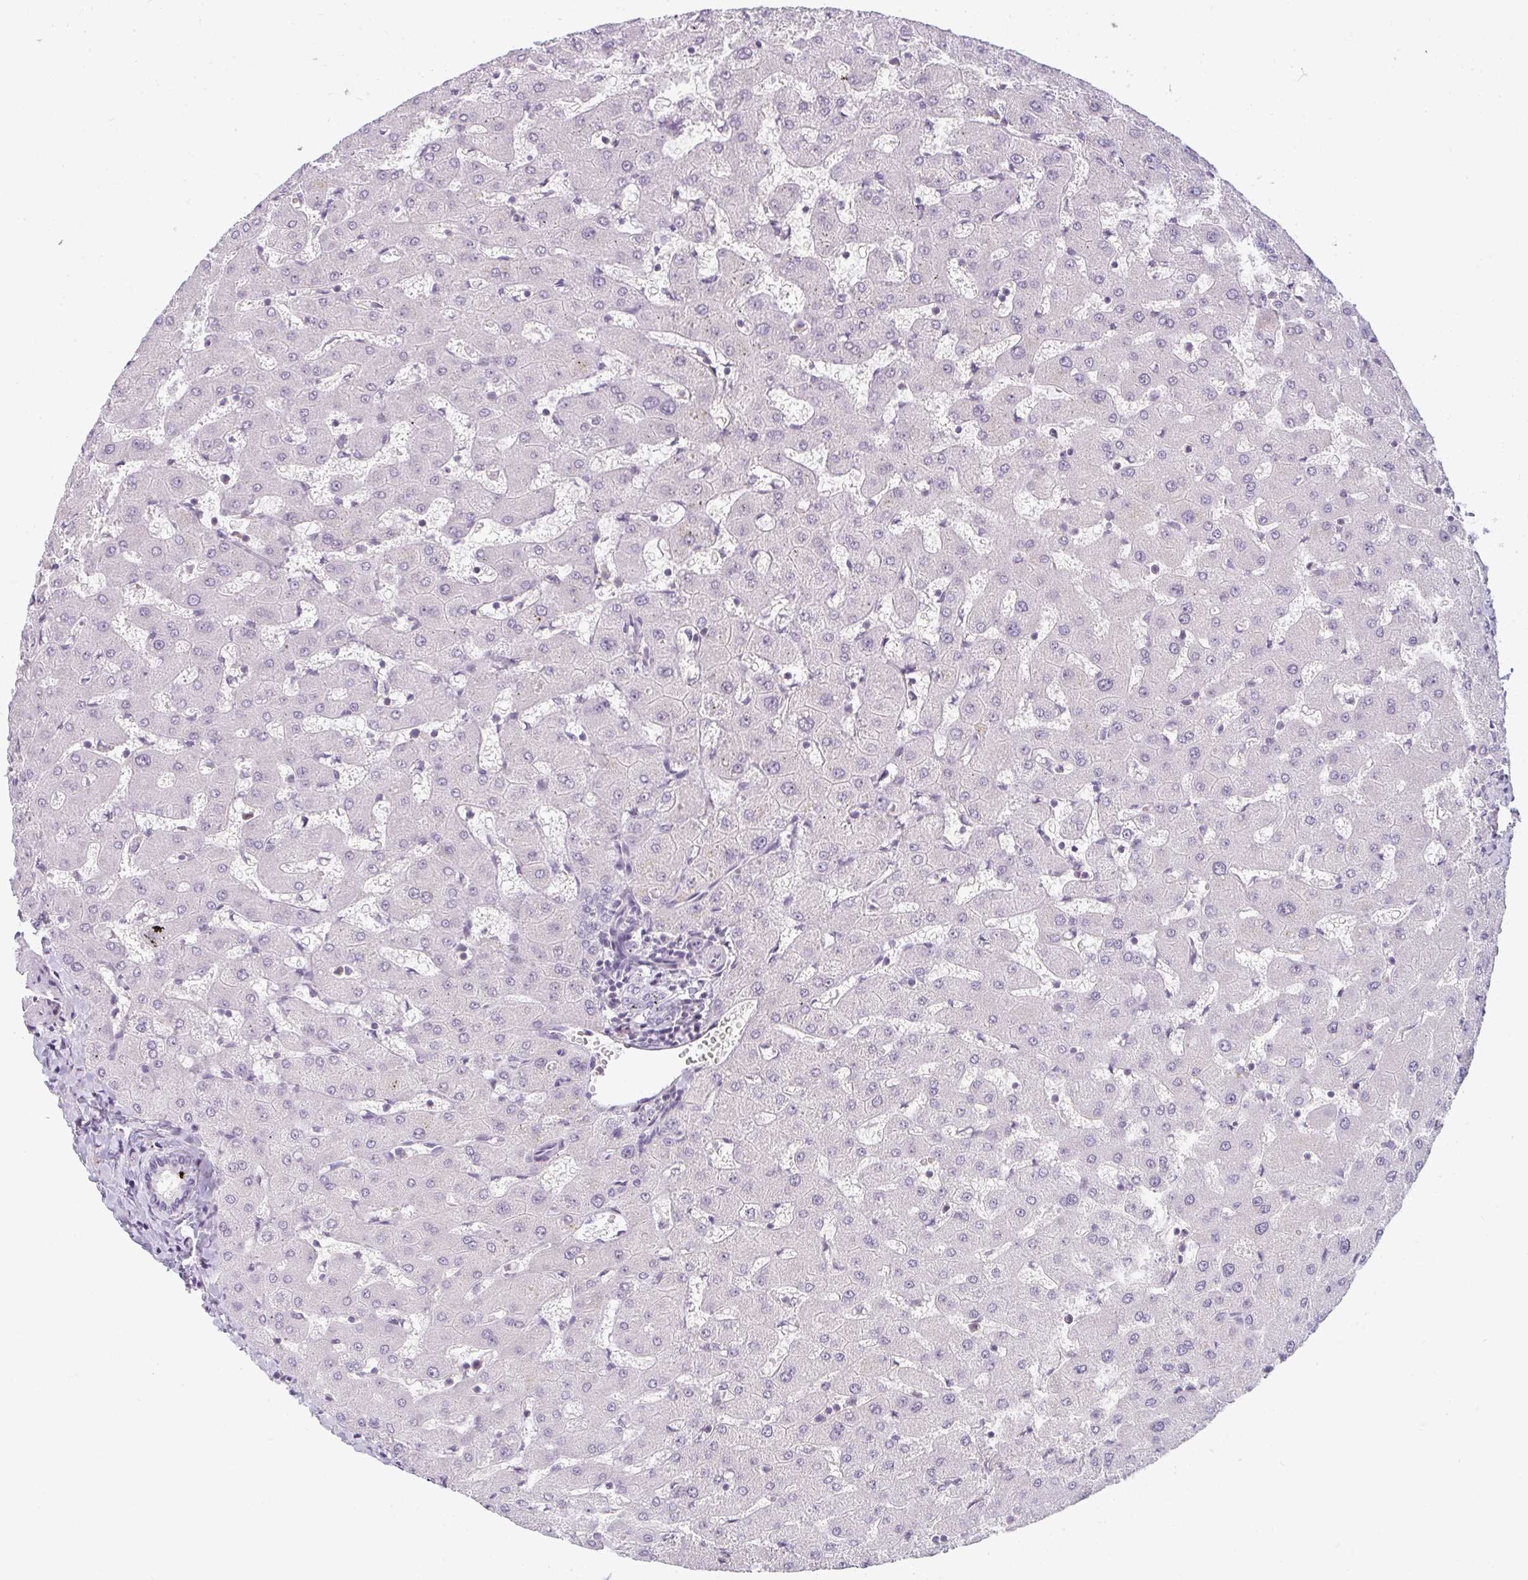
{"staining": {"intensity": "negative", "quantity": "none", "location": "none"}, "tissue": "liver", "cell_type": "Cholangiocytes", "image_type": "normal", "snomed": [{"axis": "morphology", "description": "Normal tissue, NOS"}, {"axis": "topography", "description": "Liver"}], "caption": "Histopathology image shows no protein expression in cholangiocytes of unremarkable liver. (IHC, brightfield microscopy, high magnification).", "gene": "PPFIA4", "patient": {"sex": "female", "age": 63}}